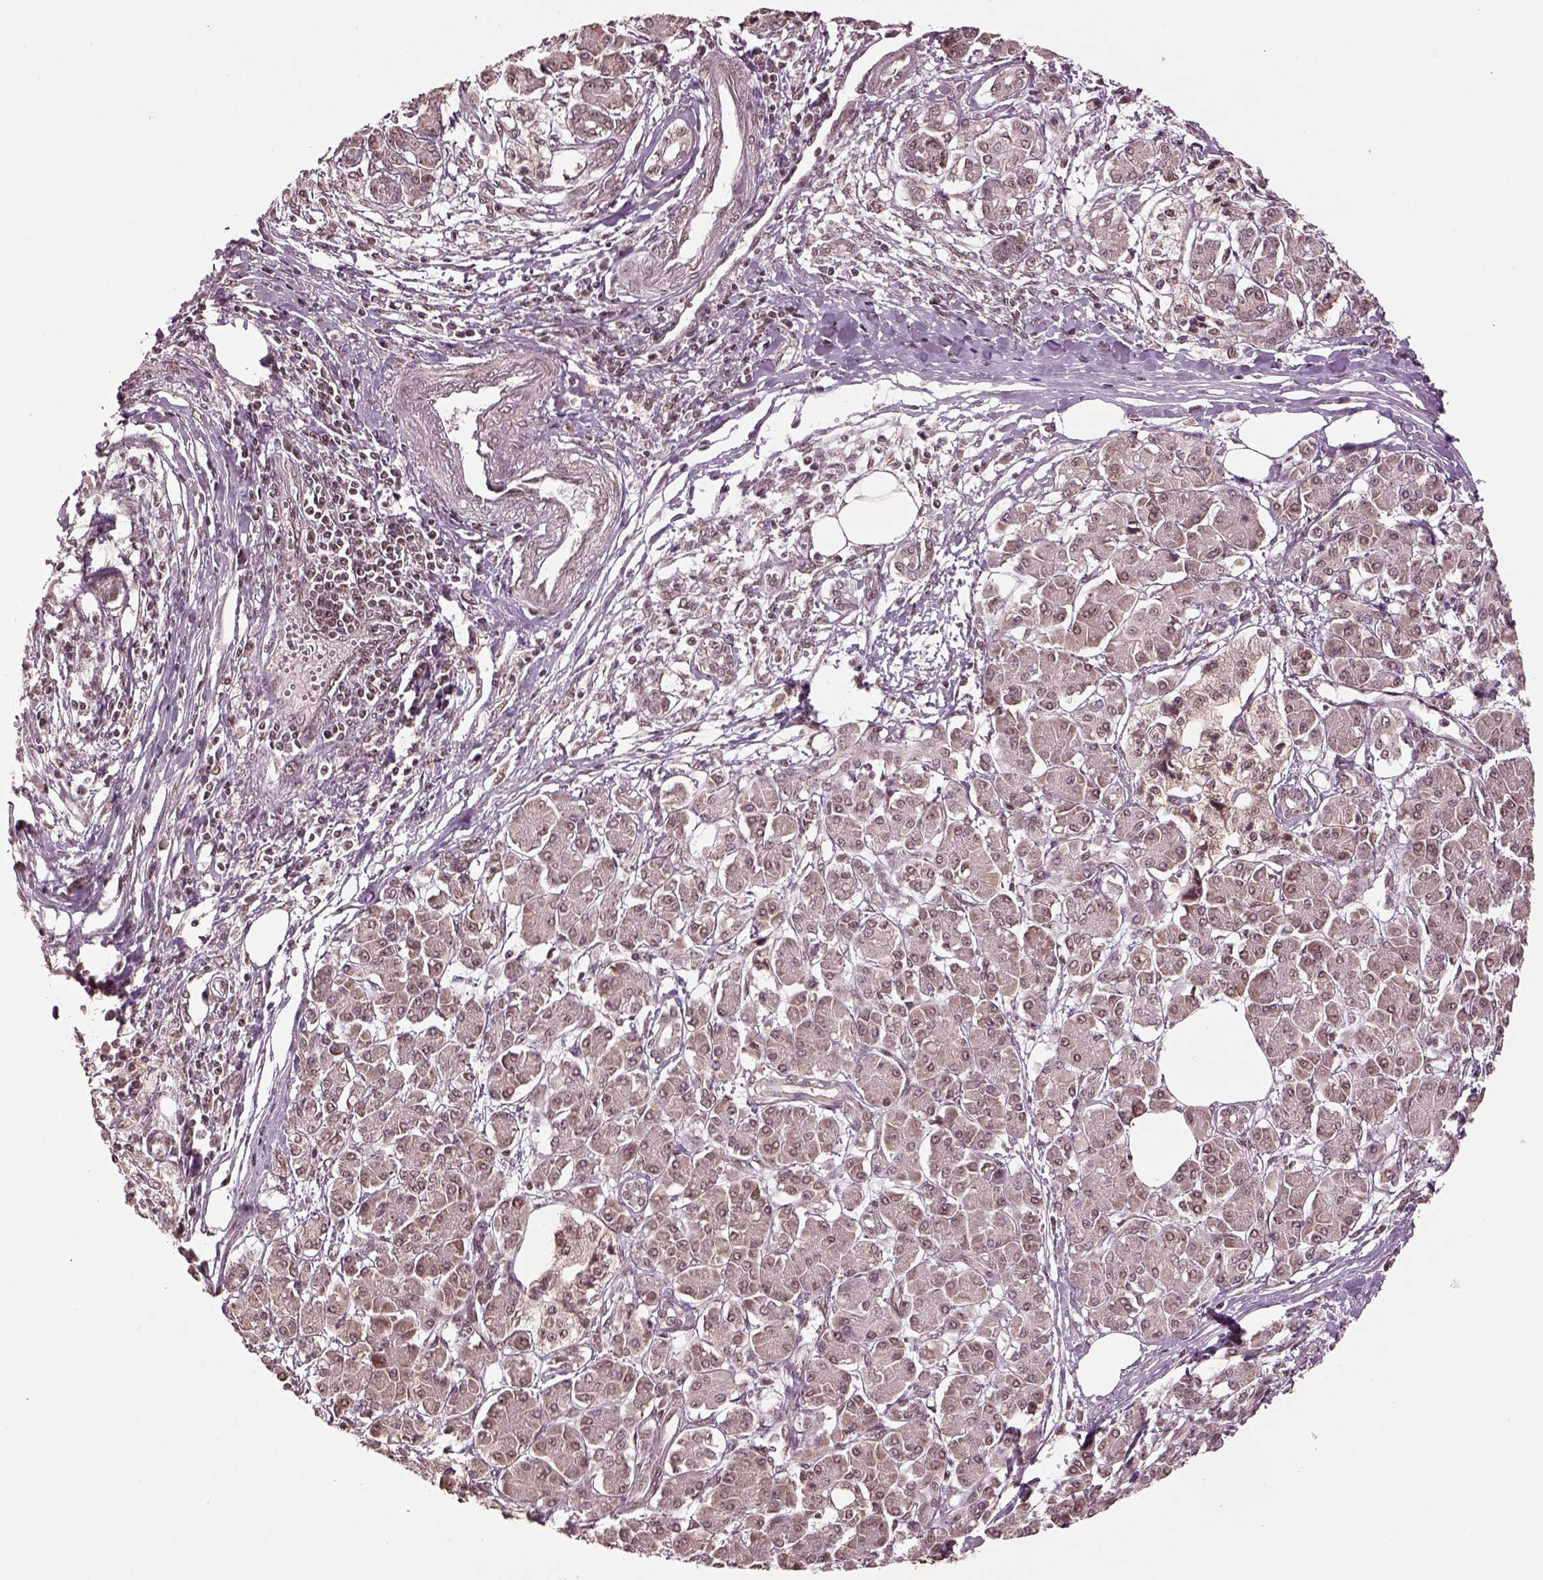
{"staining": {"intensity": "weak", "quantity": "<25%", "location": "nuclear"}, "tissue": "pancreatic cancer", "cell_type": "Tumor cells", "image_type": "cancer", "snomed": [{"axis": "morphology", "description": "Adenocarcinoma, NOS"}, {"axis": "topography", "description": "Pancreas"}], "caption": "The image exhibits no staining of tumor cells in pancreatic cancer.", "gene": "BRD9", "patient": {"sex": "female", "age": 68}}